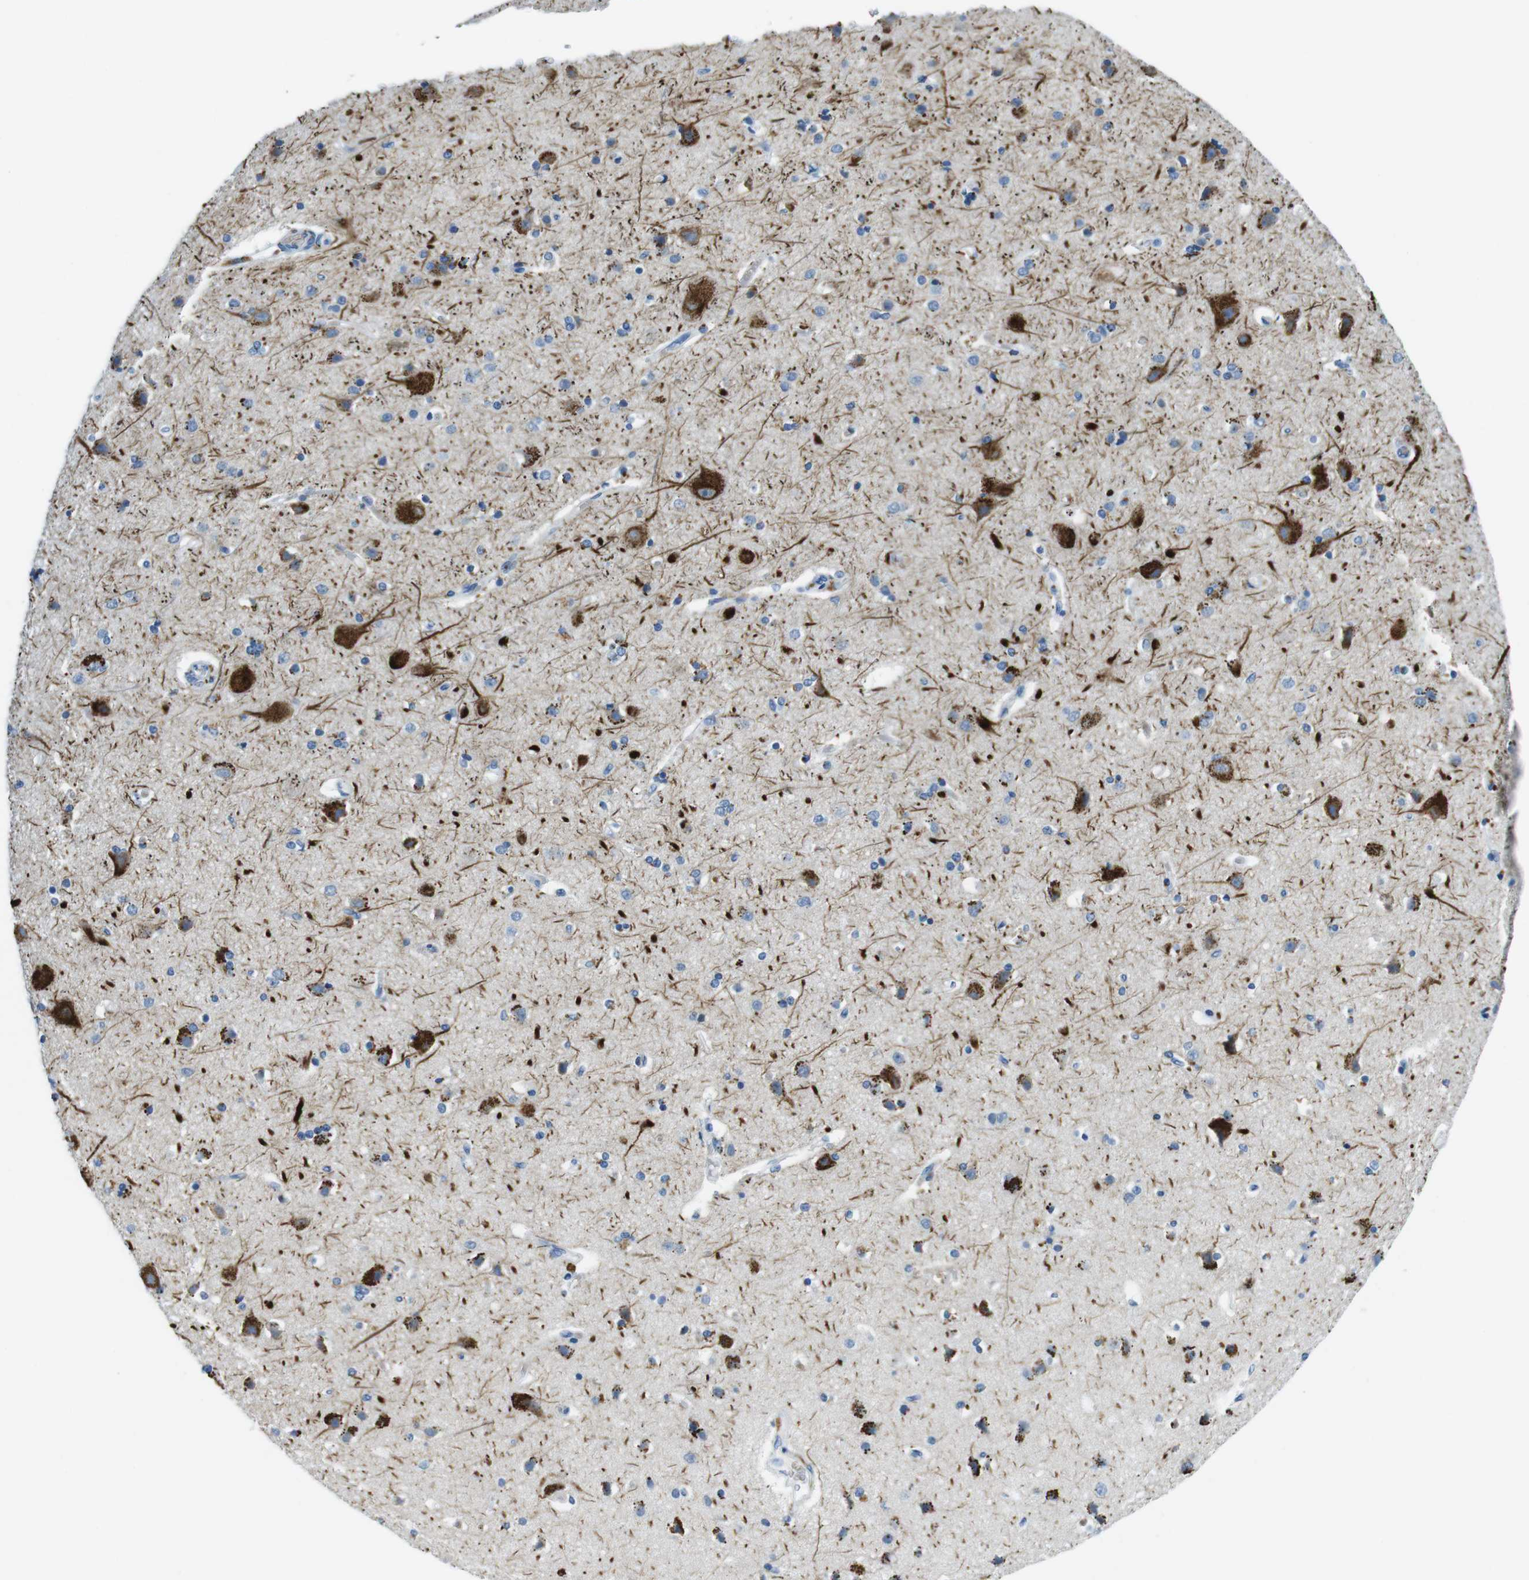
{"staining": {"intensity": "negative", "quantity": "none", "location": "none"}, "tissue": "cerebral cortex", "cell_type": "Endothelial cells", "image_type": "normal", "snomed": [{"axis": "morphology", "description": "Normal tissue, NOS"}, {"axis": "topography", "description": "Cerebral cortex"}], "caption": "Immunohistochemistry photomicrograph of benign cerebral cortex: cerebral cortex stained with DAB (3,3'-diaminobenzidine) reveals no significant protein positivity in endothelial cells. (DAB immunohistochemistry, high magnification).", "gene": "TFAP2C", "patient": {"sex": "female", "age": 54}}